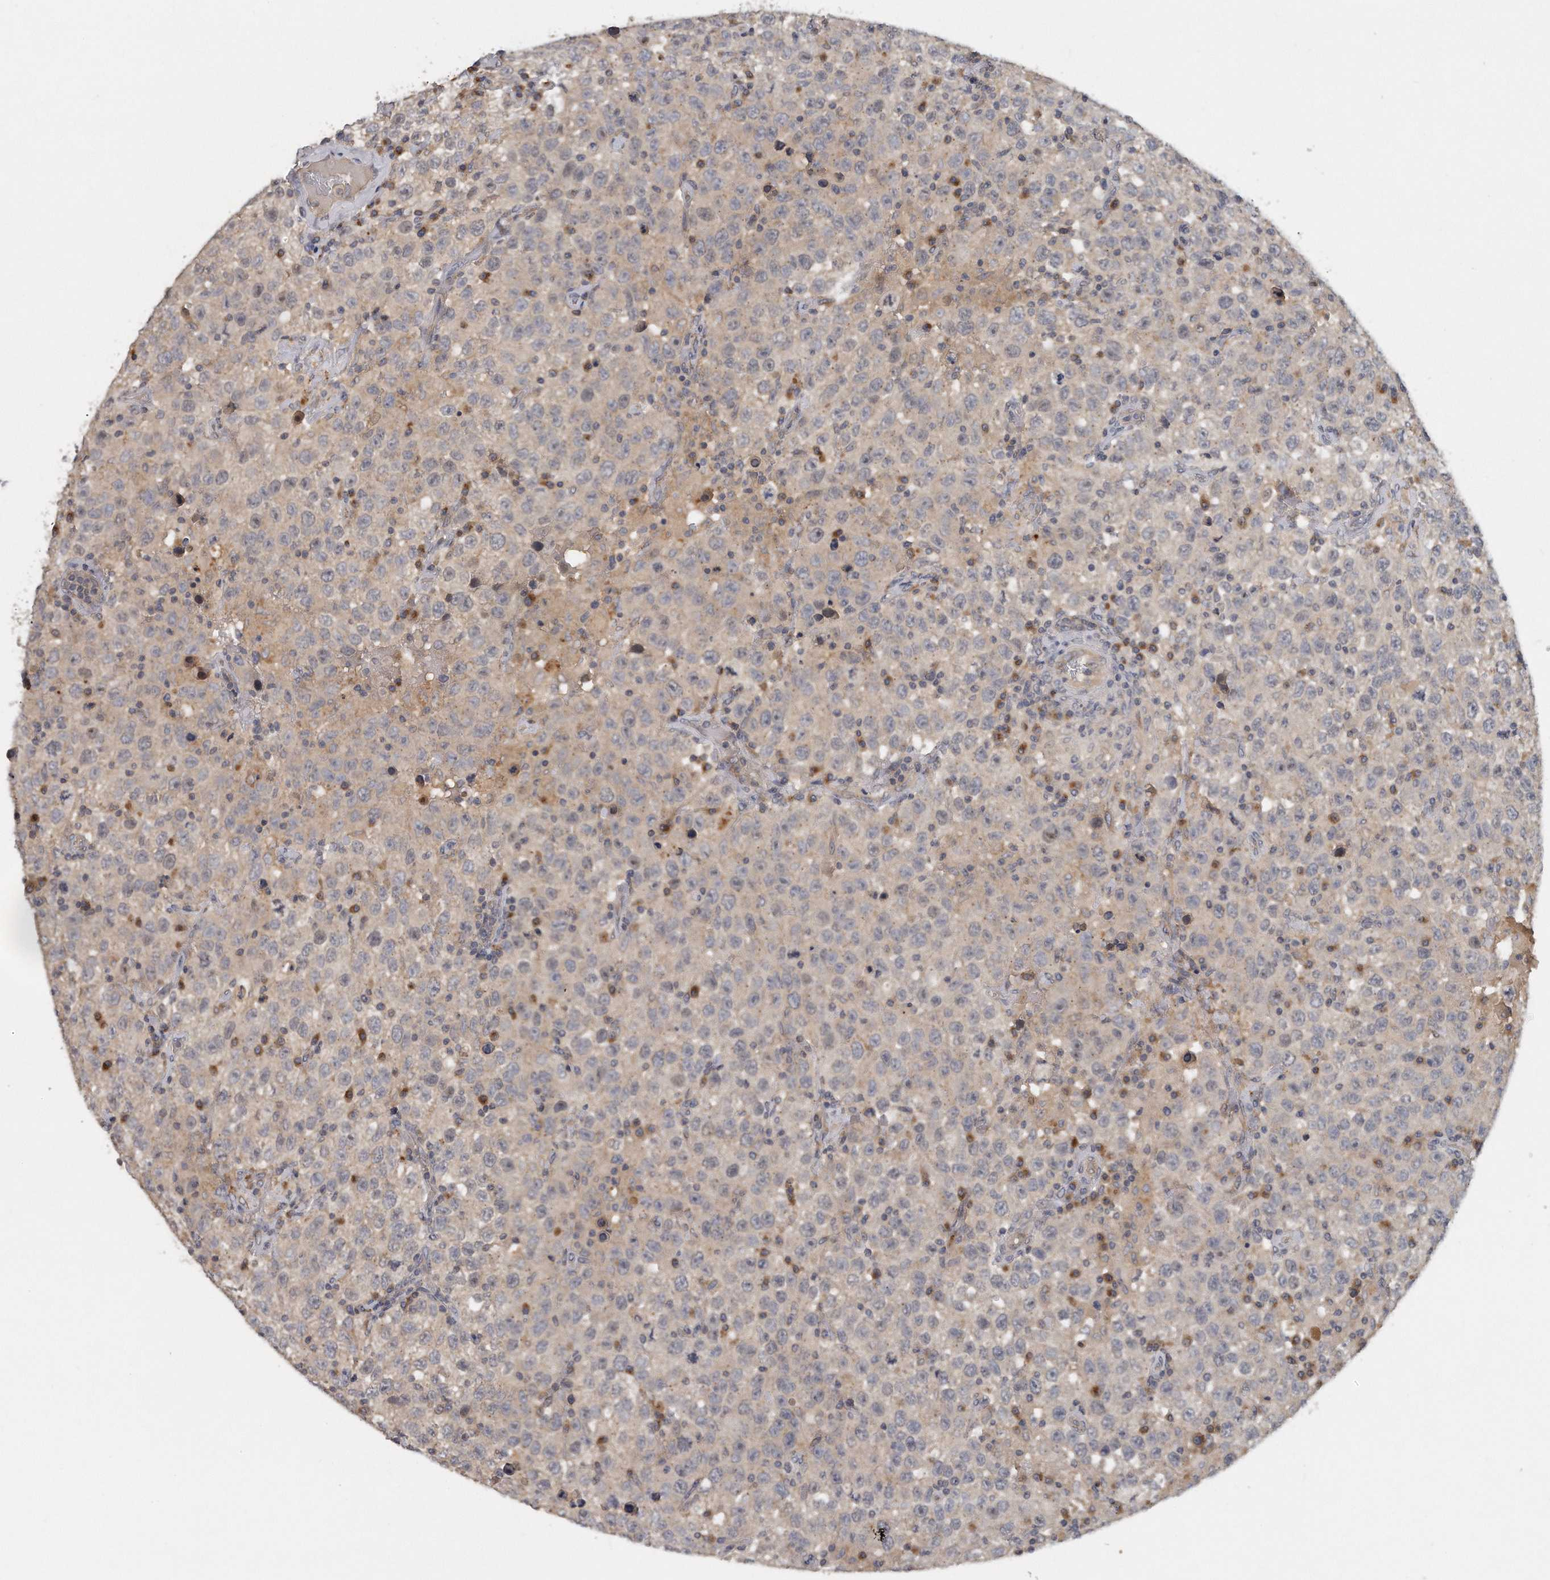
{"staining": {"intensity": "weak", "quantity": "<25%", "location": "cytoplasmic/membranous"}, "tissue": "testis cancer", "cell_type": "Tumor cells", "image_type": "cancer", "snomed": [{"axis": "morphology", "description": "Seminoma, NOS"}, {"axis": "topography", "description": "Testis"}], "caption": "Histopathology image shows no significant protein positivity in tumor cells of seminoma (testis).", "gene": "TRAPPC14", "patient": {"sex": "male", "age": 41}}